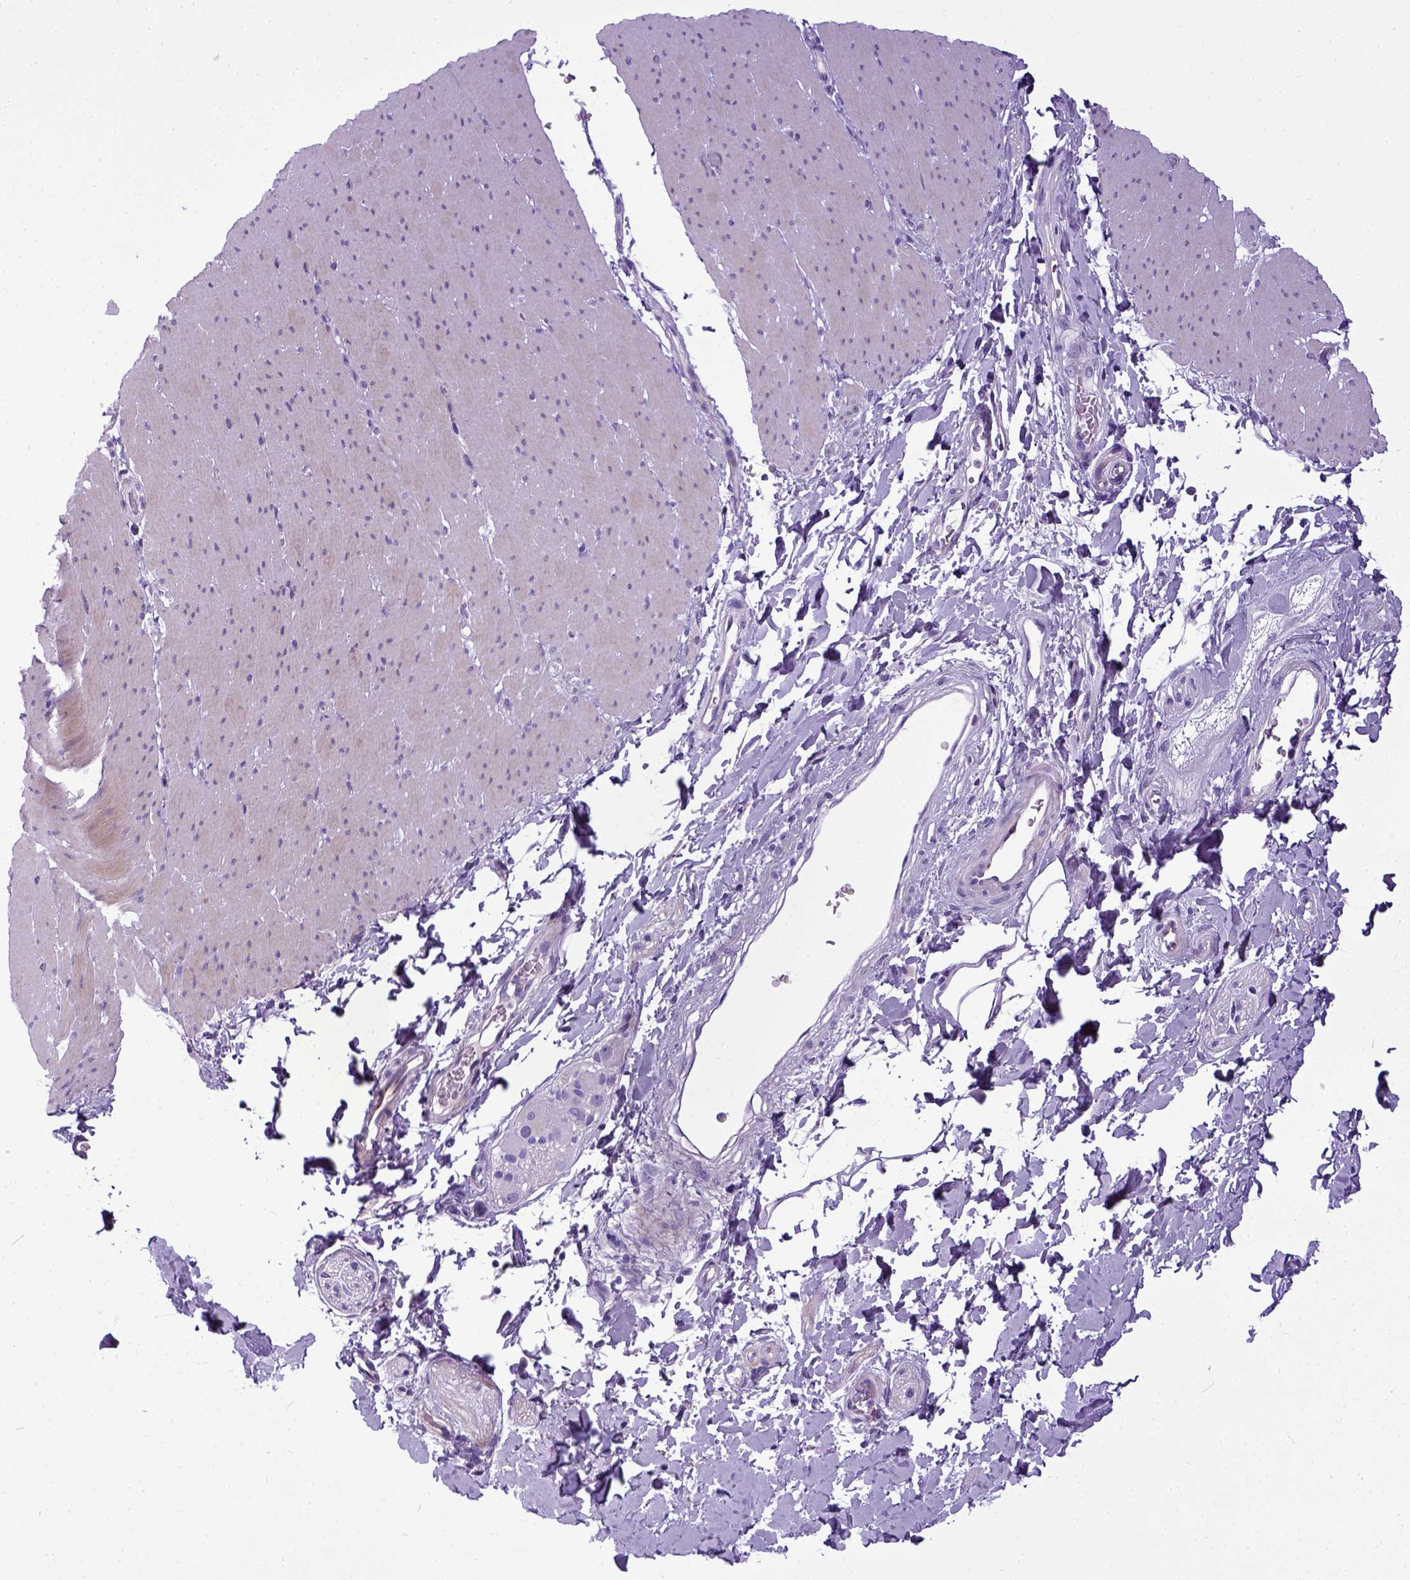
{"staining": {"intensity": "negative", "quantity": "none", "location": "none"}, "tissue": "smooth muscle", "cell_type": "Smooth muscle cells", "image_type": "normal", "snomed": [{"axis": "morphology", "description": "Normal tissue, NOS"}, {"axis": "topography", "description": "Smooth muscle"}, {"axis": "topography", "description": "Rectum"}], "caption": "DAB immunohistochemical staining of benign human smooth muscle displays no significant staining in smooth muscle cells.", "gene": "IGF2", "patient": {"sex": "male", "age": 53}}